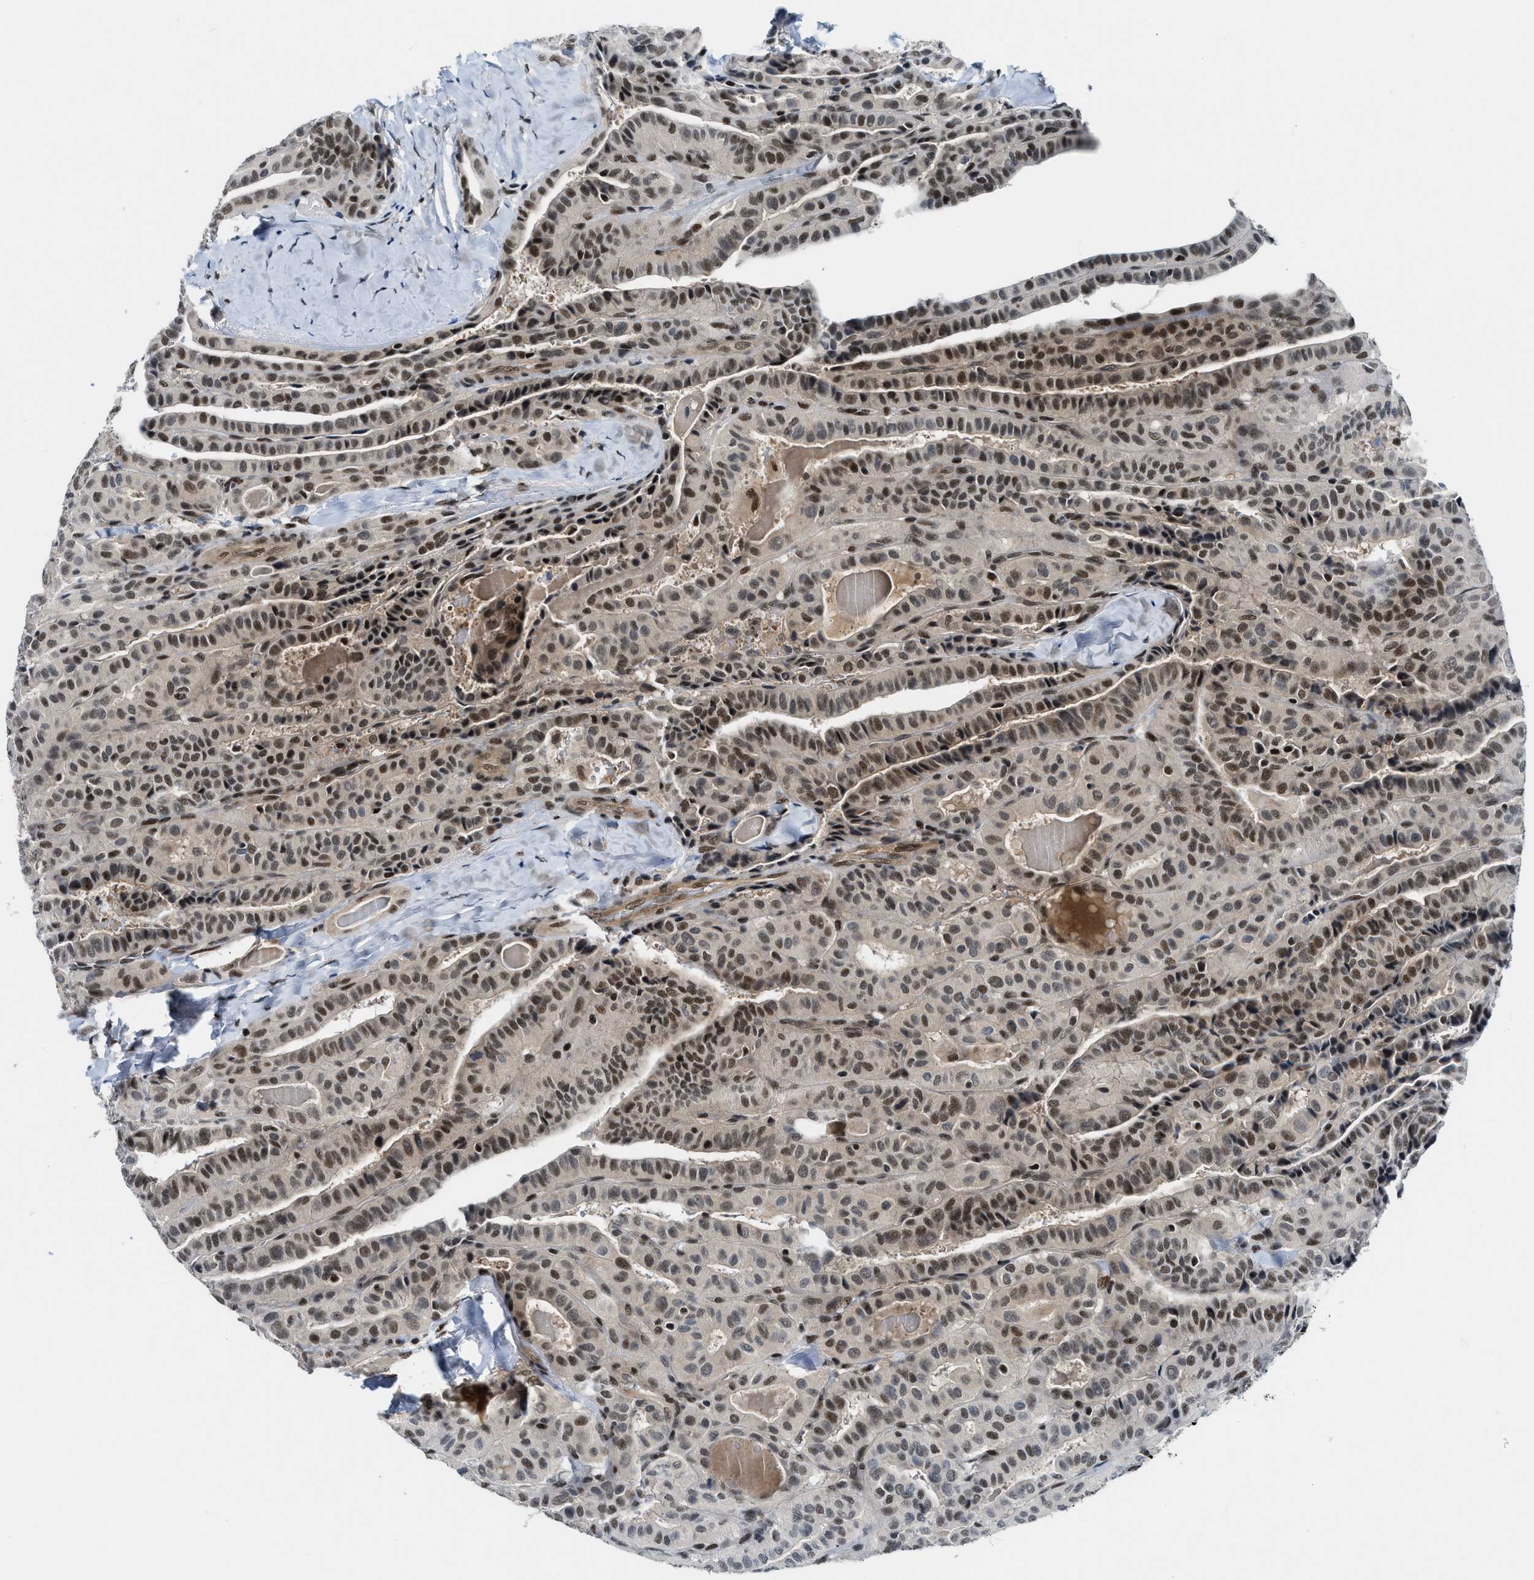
{"staining": {"intensity": "moderate", "quantity": ">75%", "location": "nuclear"}, "tissue": "thyroid cancer", "cell_type": "Tumor cells", "image_type": "cancer", "snomed": [{"axis": "morphology", "description": "Papillary adenocarcinoma, NOS"}, {"axis": "topography", "description": "Thyroid gland"}], "caption": "IHC of human papillary adenocarcinoma (thyroid) displays medium levels of moderate nuclear expression in approximately >75% of tumor cells.", "gene": "NCOA1", "patient": {"sex": "male", "age": 77}}